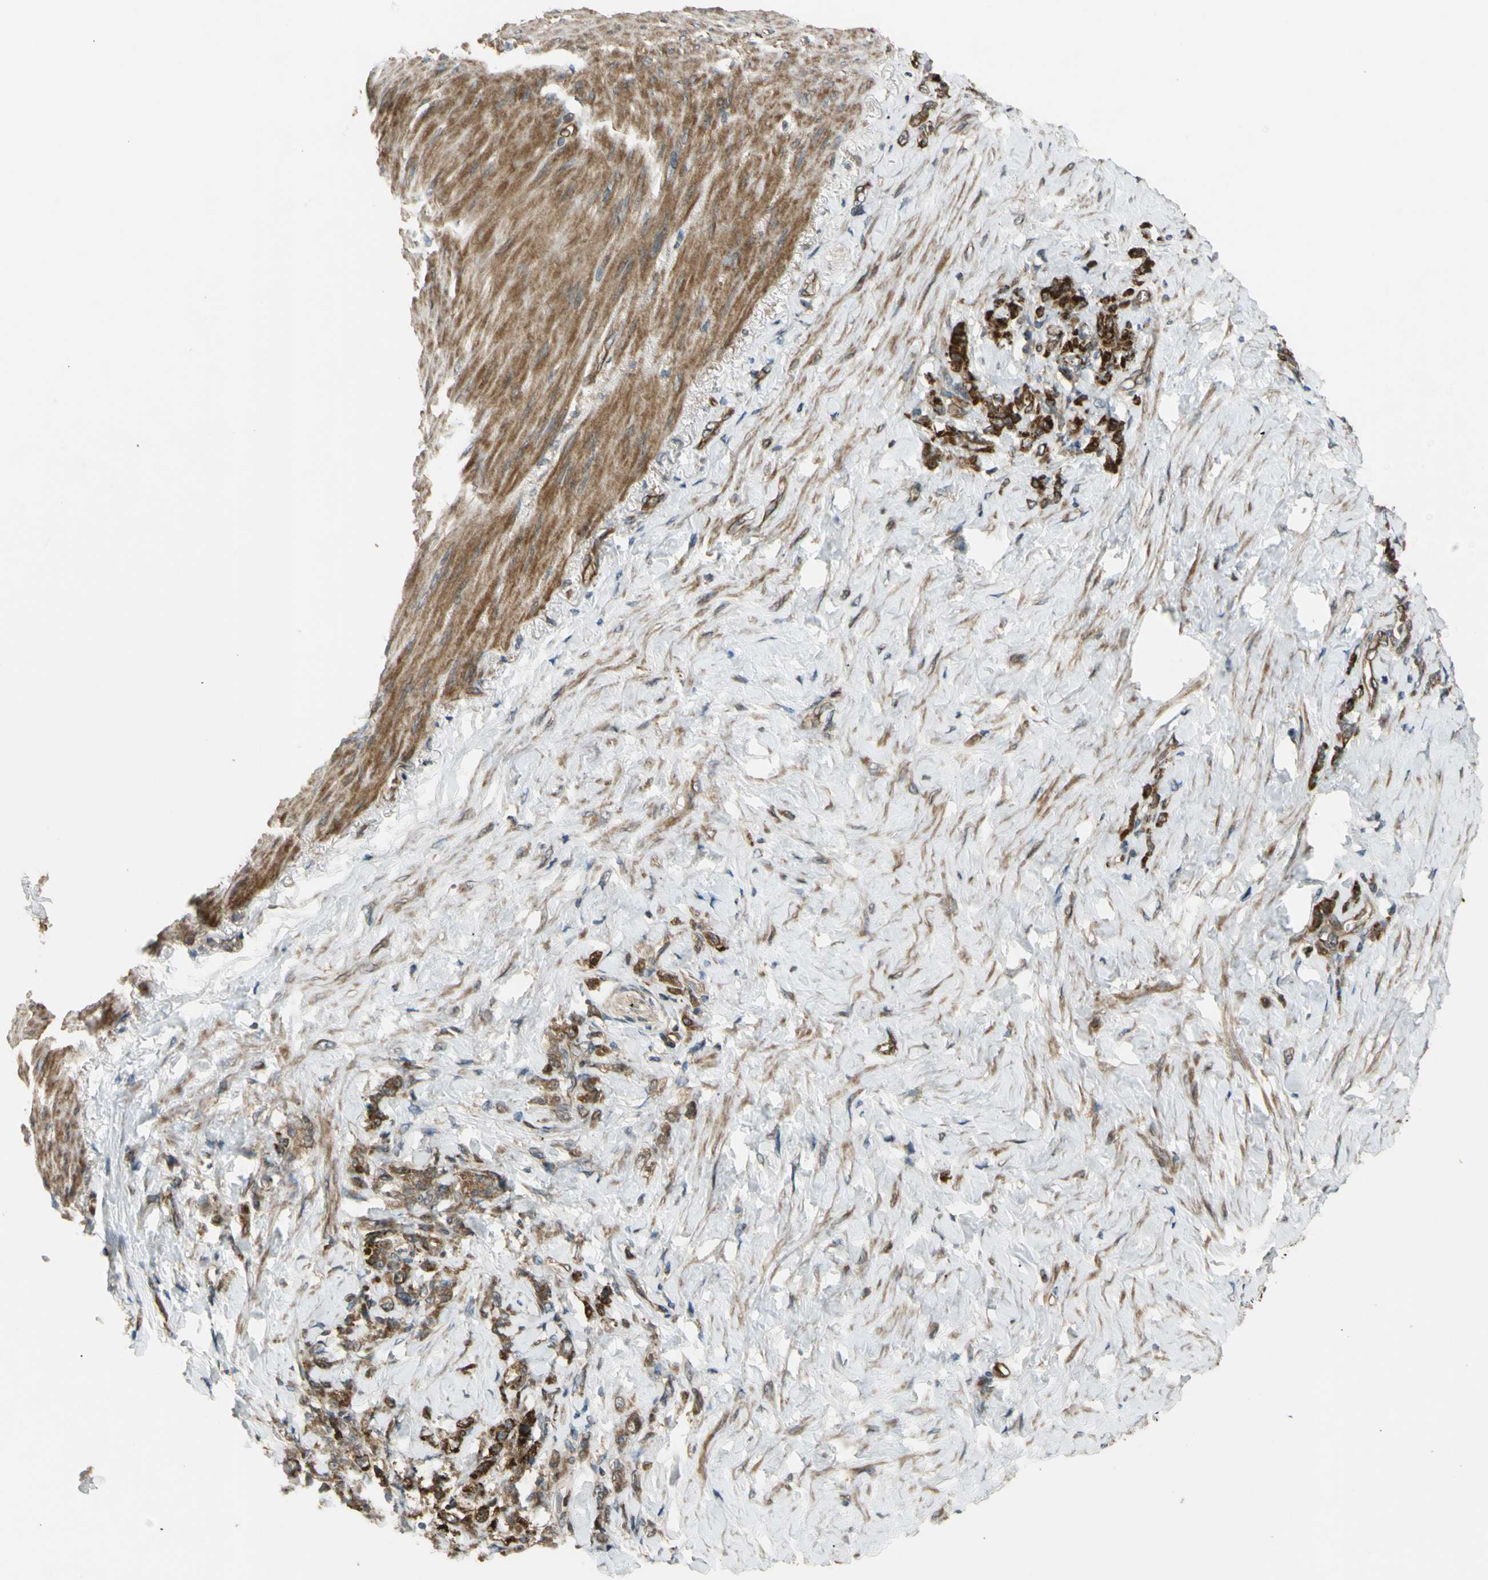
{"staining": {"intensity": "moderate", "quantity": ">75%", "location": "cytoplasmic/membranous"}, "tissue": "stomach cancer", "cell_type": "Tumor cells", "image_type": "cancer", "snomed": [{"axis": "morphology", "description": "Adenocarcinoma, NOS"}, {"axis": "topography", "description": "Stomach"}], "caption": "Immunohistochemistry of stomach cancer reveals medium levels of moderate cytoplasmic/membranous staining in about >75% of tumor cells. Immunohistochemistry (ihc) stains the protein in brown and the nuclei are stained blue.", "gene": "FLII", "patient": {"sex": "male", "age": 82}}